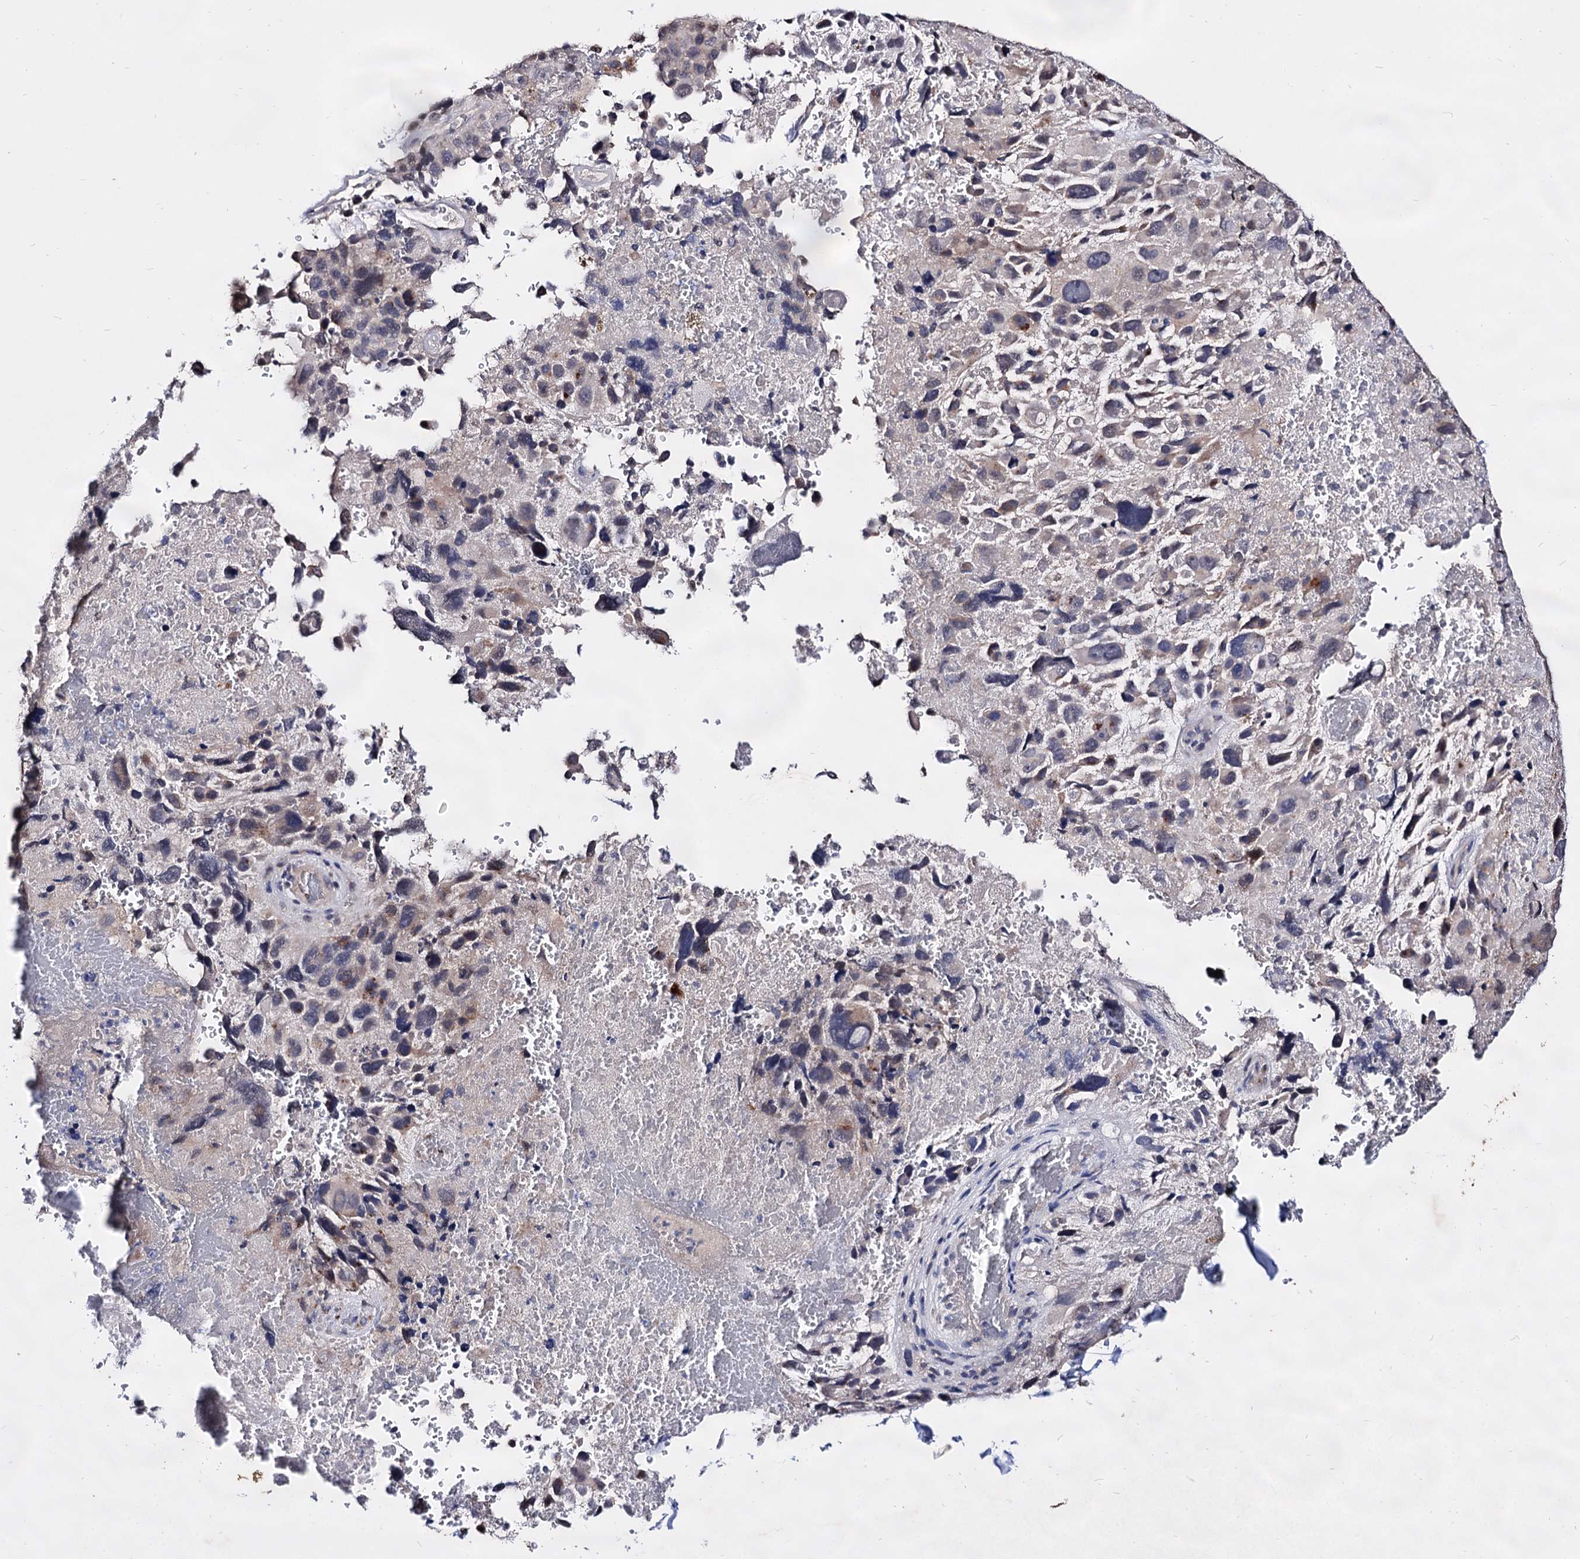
{"staining": {"intensity": "weak", "quantity": "<25%", "location": "cytoplasmic/membranous"}, "tissue": "lung cancer", "cell_type": "Tumor cells", "image_type": "cancer", "snomed": [{"axis": "morphology", "description": "Adenocarcinoma, NOS"}, {"axis": "topography", "description": "Lung"}], "caption": "Immunohistochemistry (IHC) of lung cancer displays no staining in tumor cells.", "gene": "ARFIP2", "patient": {"sex": "male", "age": 67}}